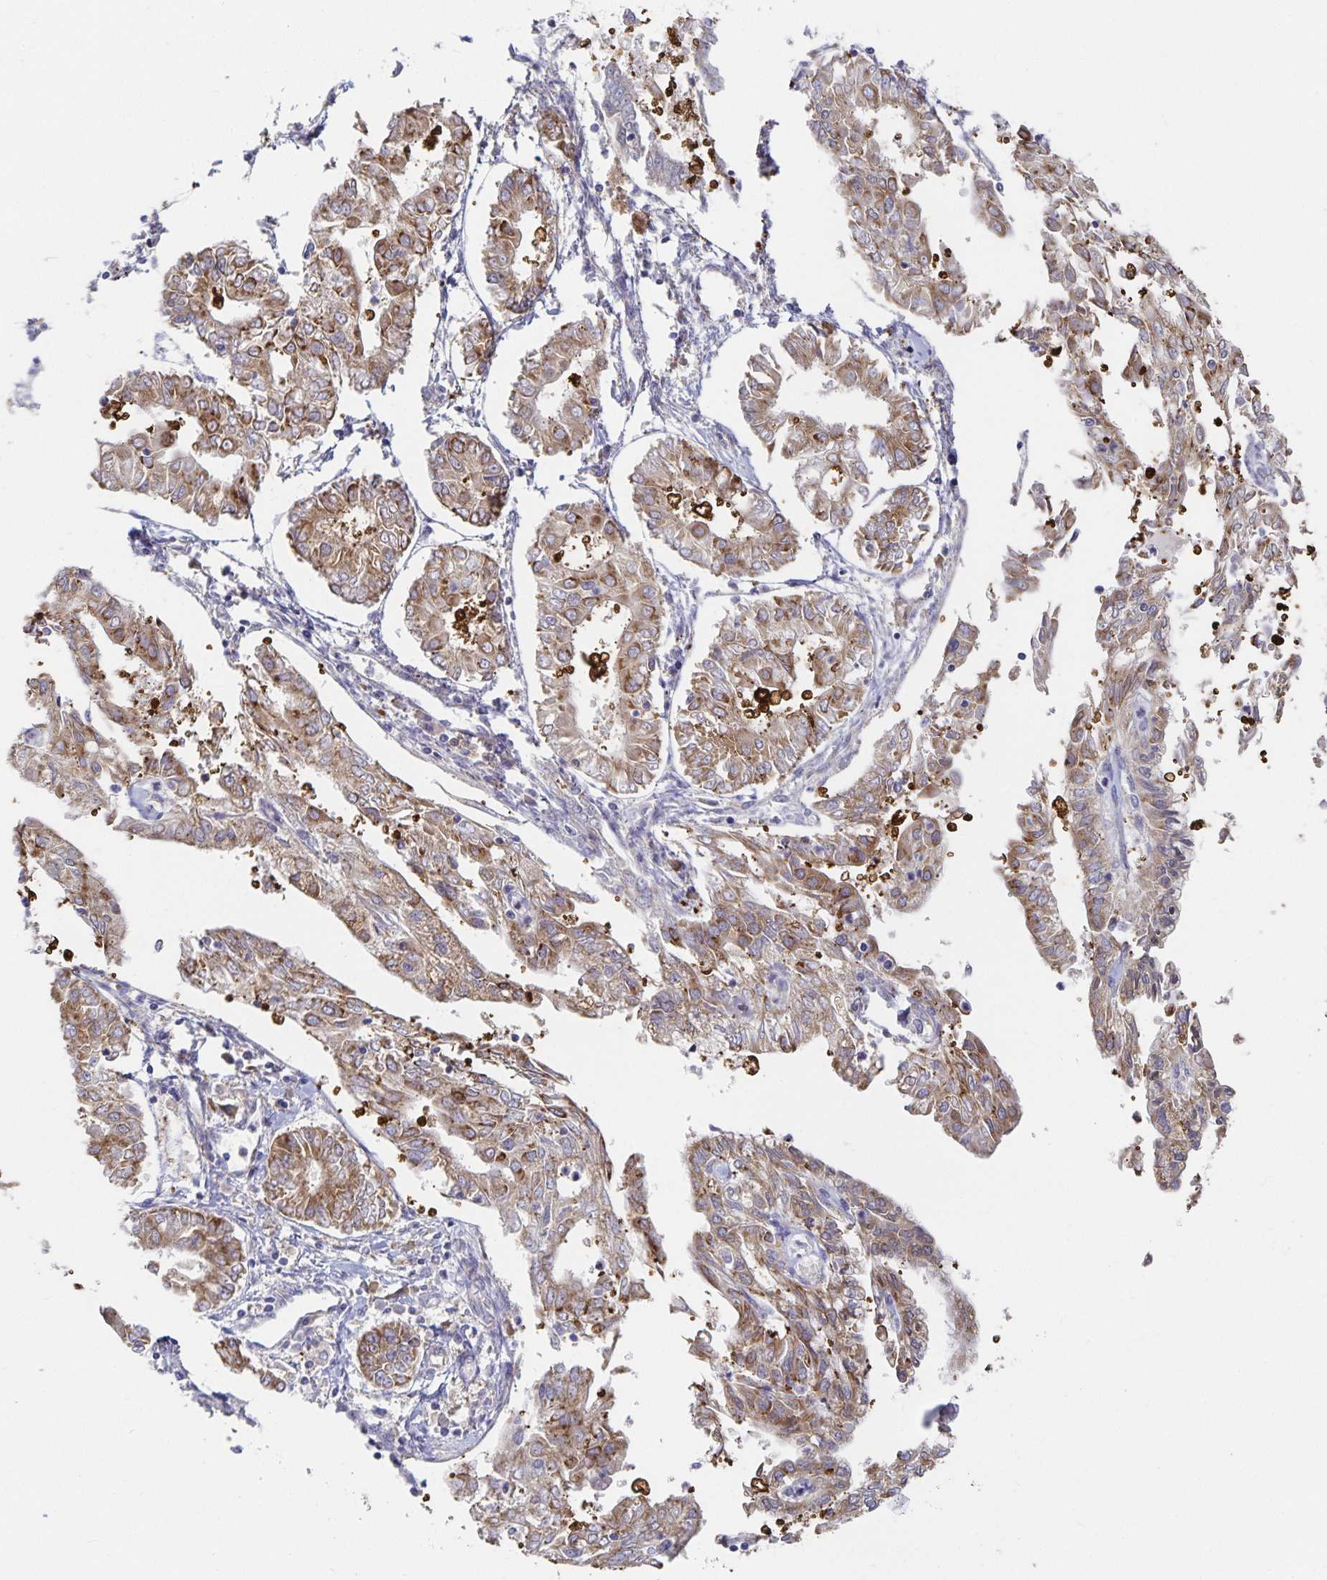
{"staining": {"intensity": "moderate", "quantity": ">75%", "location": "cytoplasmic/membranous"}, "tissue": "endometrial cancer", "cell_type": "Tumor cells", "image_type": "cancer", "snomed": [{"axis": "morphology", "description": "Adenocarcinoma, NOS"}, {"axis": "topography", "description": "Endometrium"}], "caption": "Immunohistochemistry micrograph of endometrial cancer stained for a protein (brown), which displays medium levels of moderate cytoplasmic/membranous staining in approximately >75% of tumor cells.", "gene": "NOMO1", "patient": {"sex": "female", "age": 68}}